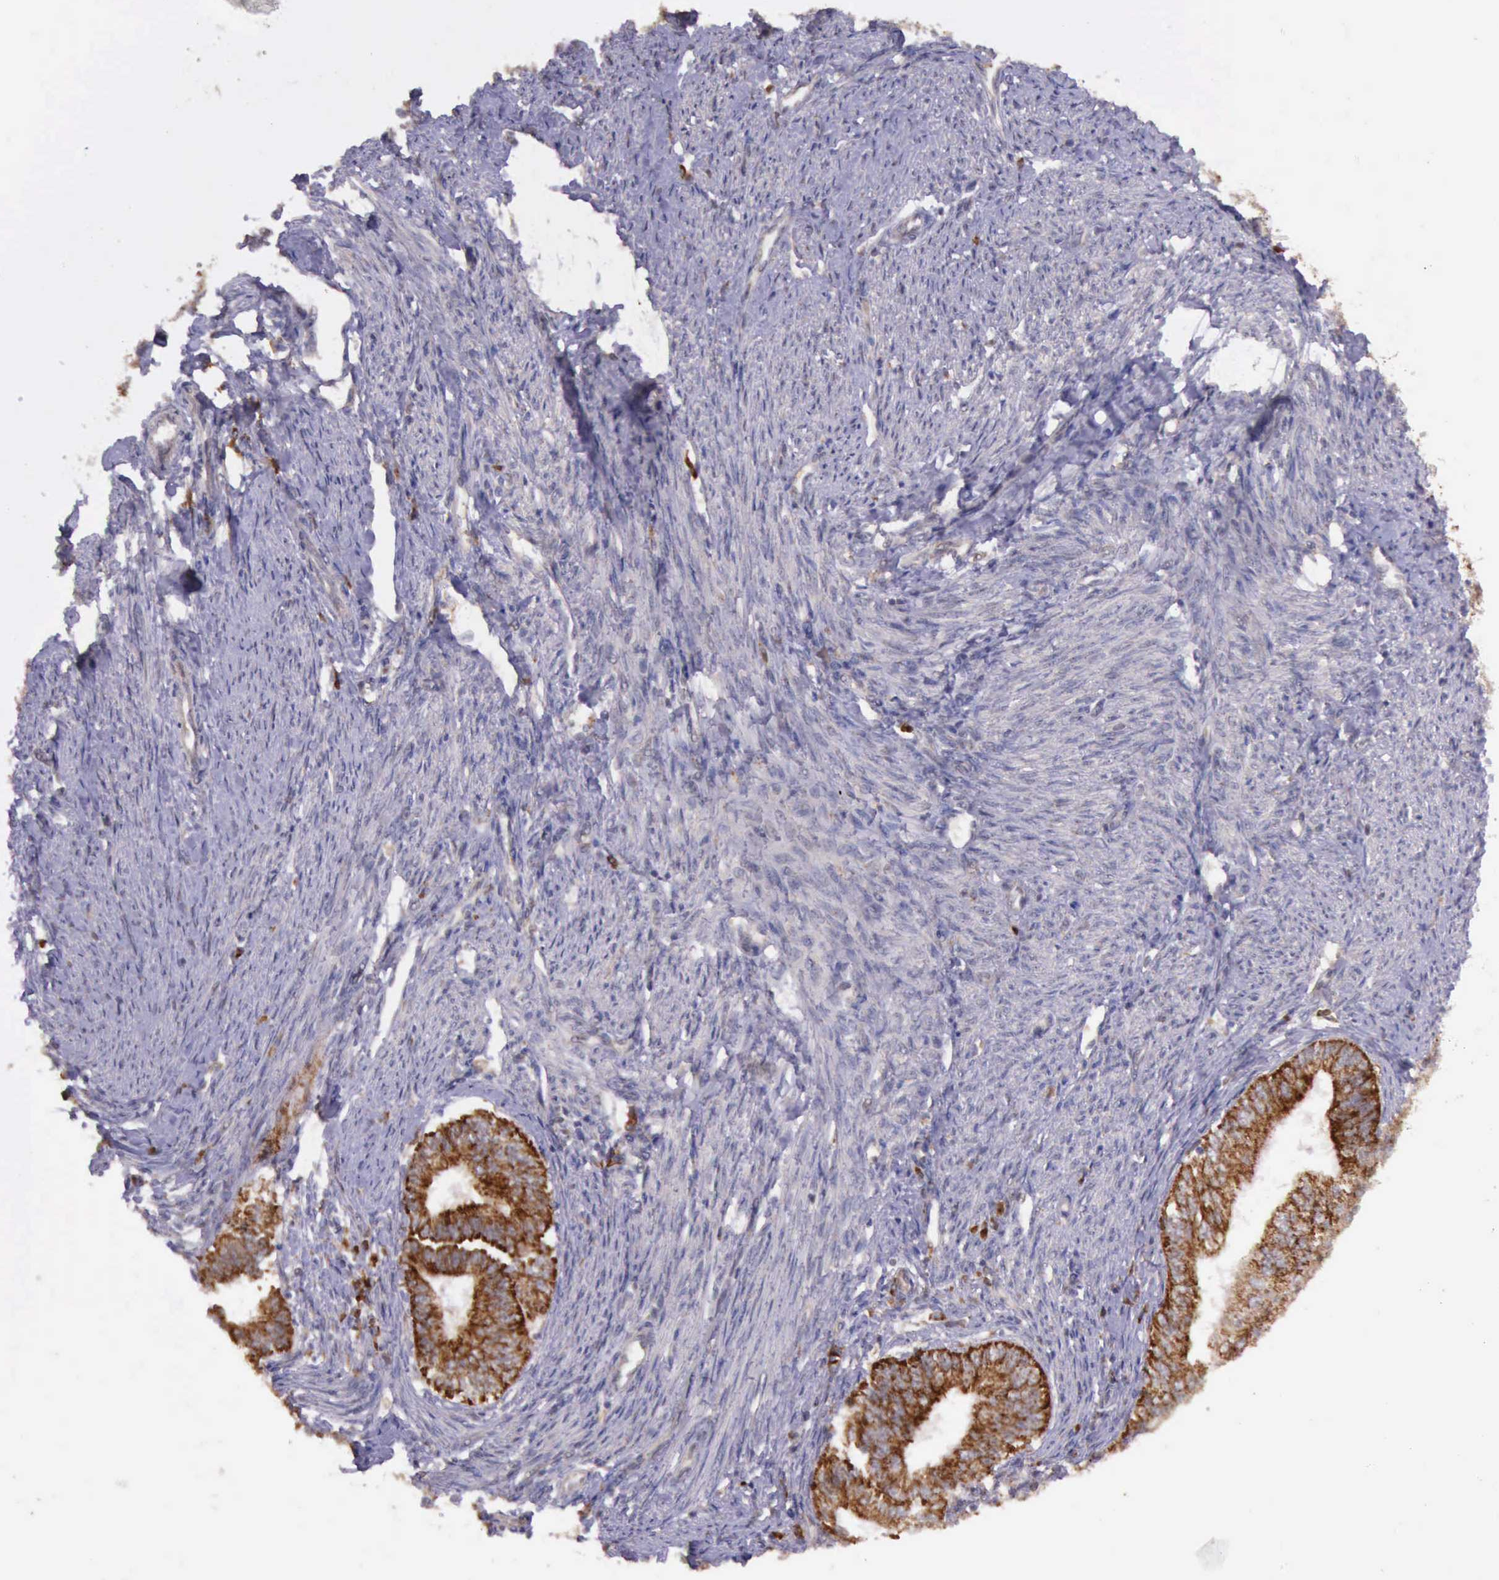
{"staining": {"intensity": "strong", "quantity": ">75%", "location": "cytoplasmic/membranous"}, "tissue": "endometrial cancer", "cell_type": "Tumor cells", "image_type": "cancer", "snomed": [{"axis": "morphology", "description": "Adenocarcinoma, NOS"}, {"axis": "topography", "description": "Endometrium"}], "caption": "Immunohistochemistry image of human adenocarcinoma (endometrial) stained for a protein (brown), which displays high levels of strong cytoplasmic/membranous staining in about >75% of tumor cells.", "gene": "ARMCX3", "patient": {"sex": "female", "age": 66}}